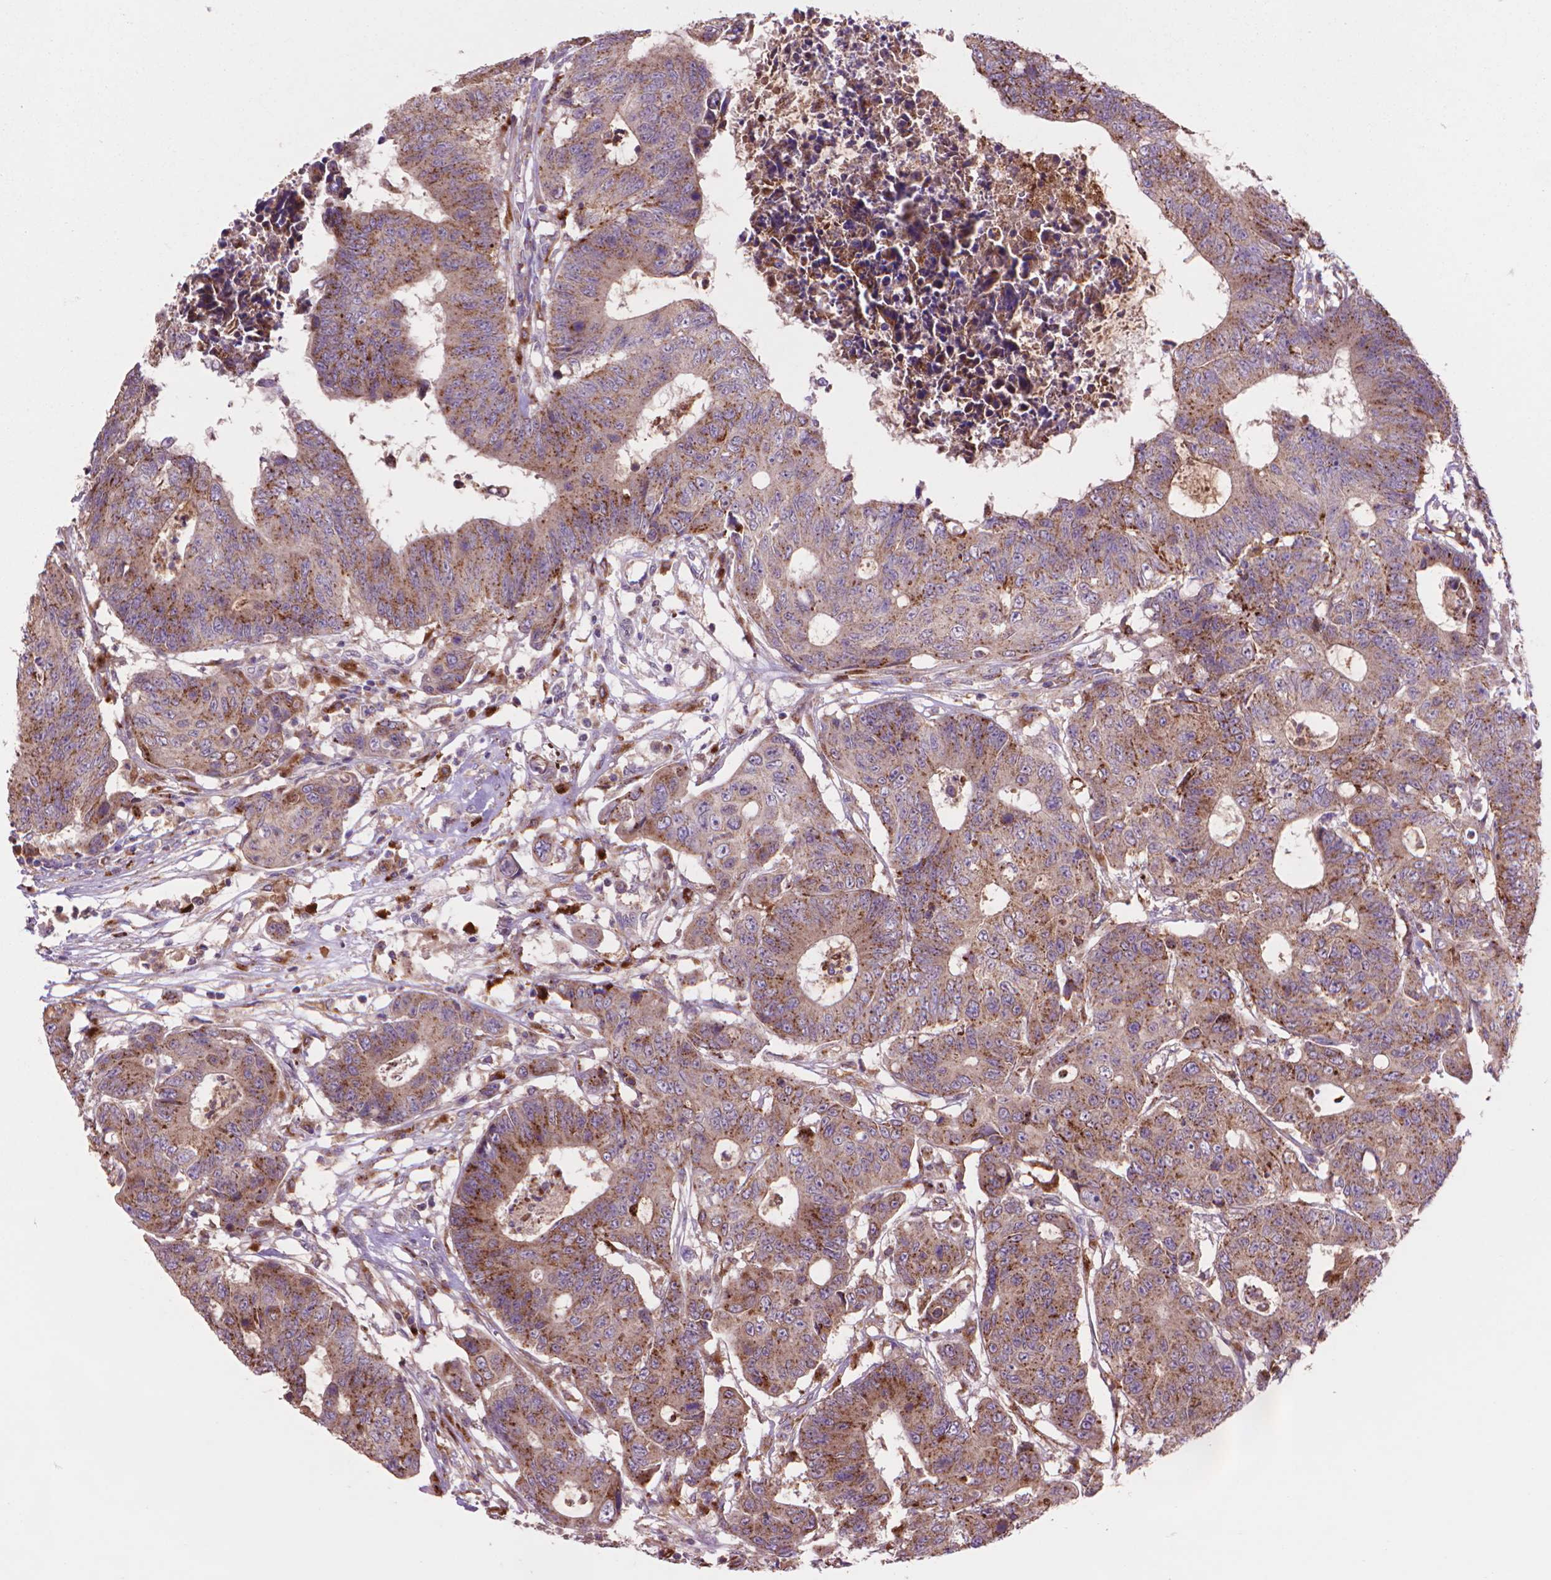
{"staining": {"intensity": "moderate", "quantity": ">75%", "location": "cytoplasmic/membranous"}, "tissue": "colorectal cancer", "cell_type": "Tumor cells", "image_type": "cancer", "snomed": [{"axis": "morphology", "description": "Adenocarcinoma, NOS"}, {"axis": "topography", "description": "Colon"}], "caption": "This photomicrograph shows IHC staining of human colorectal cancer, with medium moderate cytoplasmic/membranous expression in about >75% of tumor cells.", "gene": "GLB1", "patient": {"sex": "female", "age": 48}}